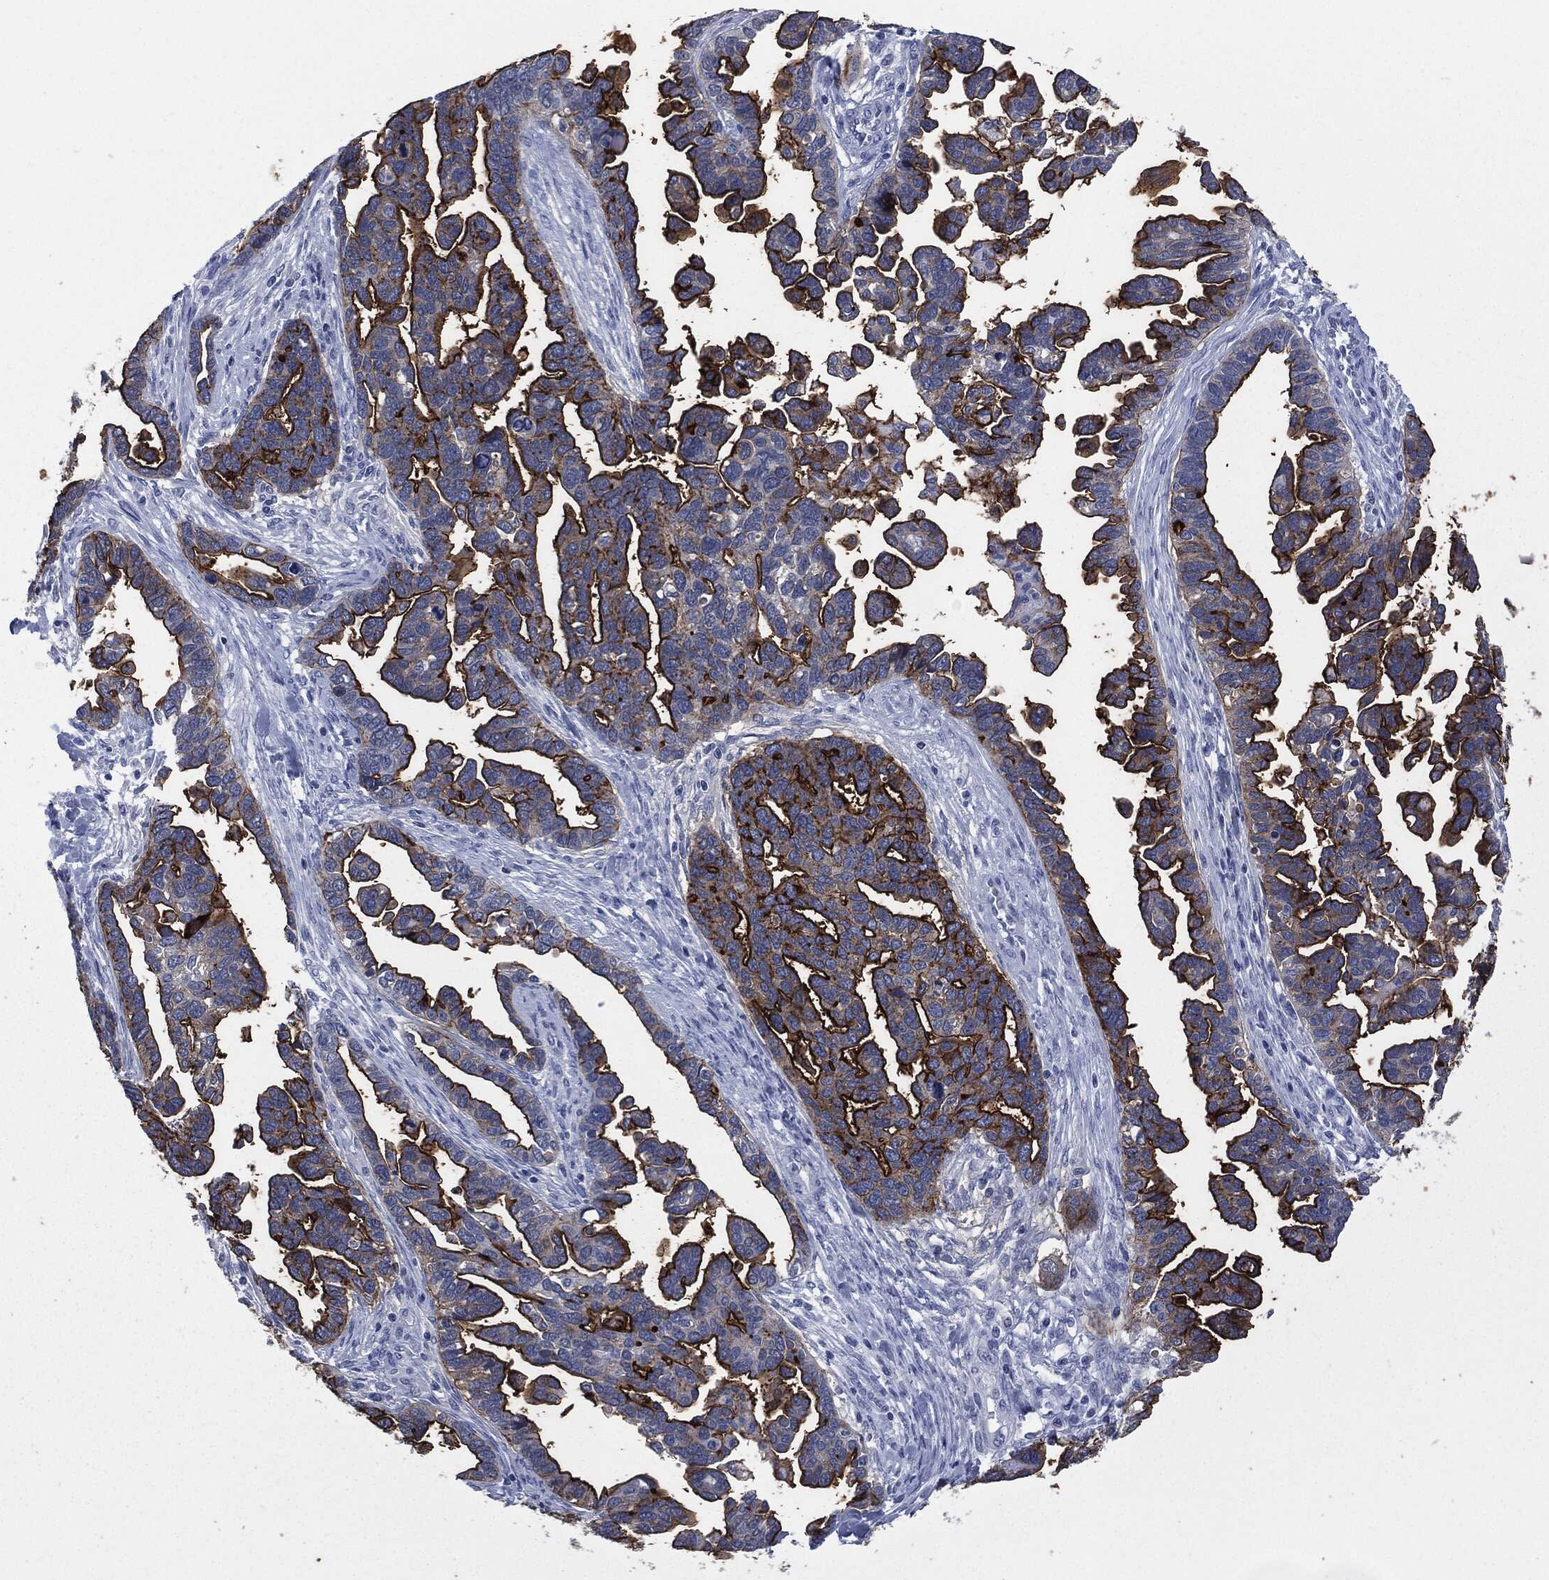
{"staining": {"intensity": "strong", "quantity": "25%-75%", "location": "cytoplasmic/membranous"}, "tissue": "ovarian cancer", "cell_type": "Tumor cells", "image_type": "cancer", "snomed": [{"axis": "morphology", "description": "Cystadenocarcinoma, serous, NOS"}, {"axis": "topography", "description": "Ovary"}], "caption": "Protein staining of ovarian cancer (serous cystadenocarcinoma) tissue shows strong cytoplasmic/membranous expression in about 25%-75% of tumor cells.", "gene": "MUC16", "patient": {"sex": "female", "age": 54}}